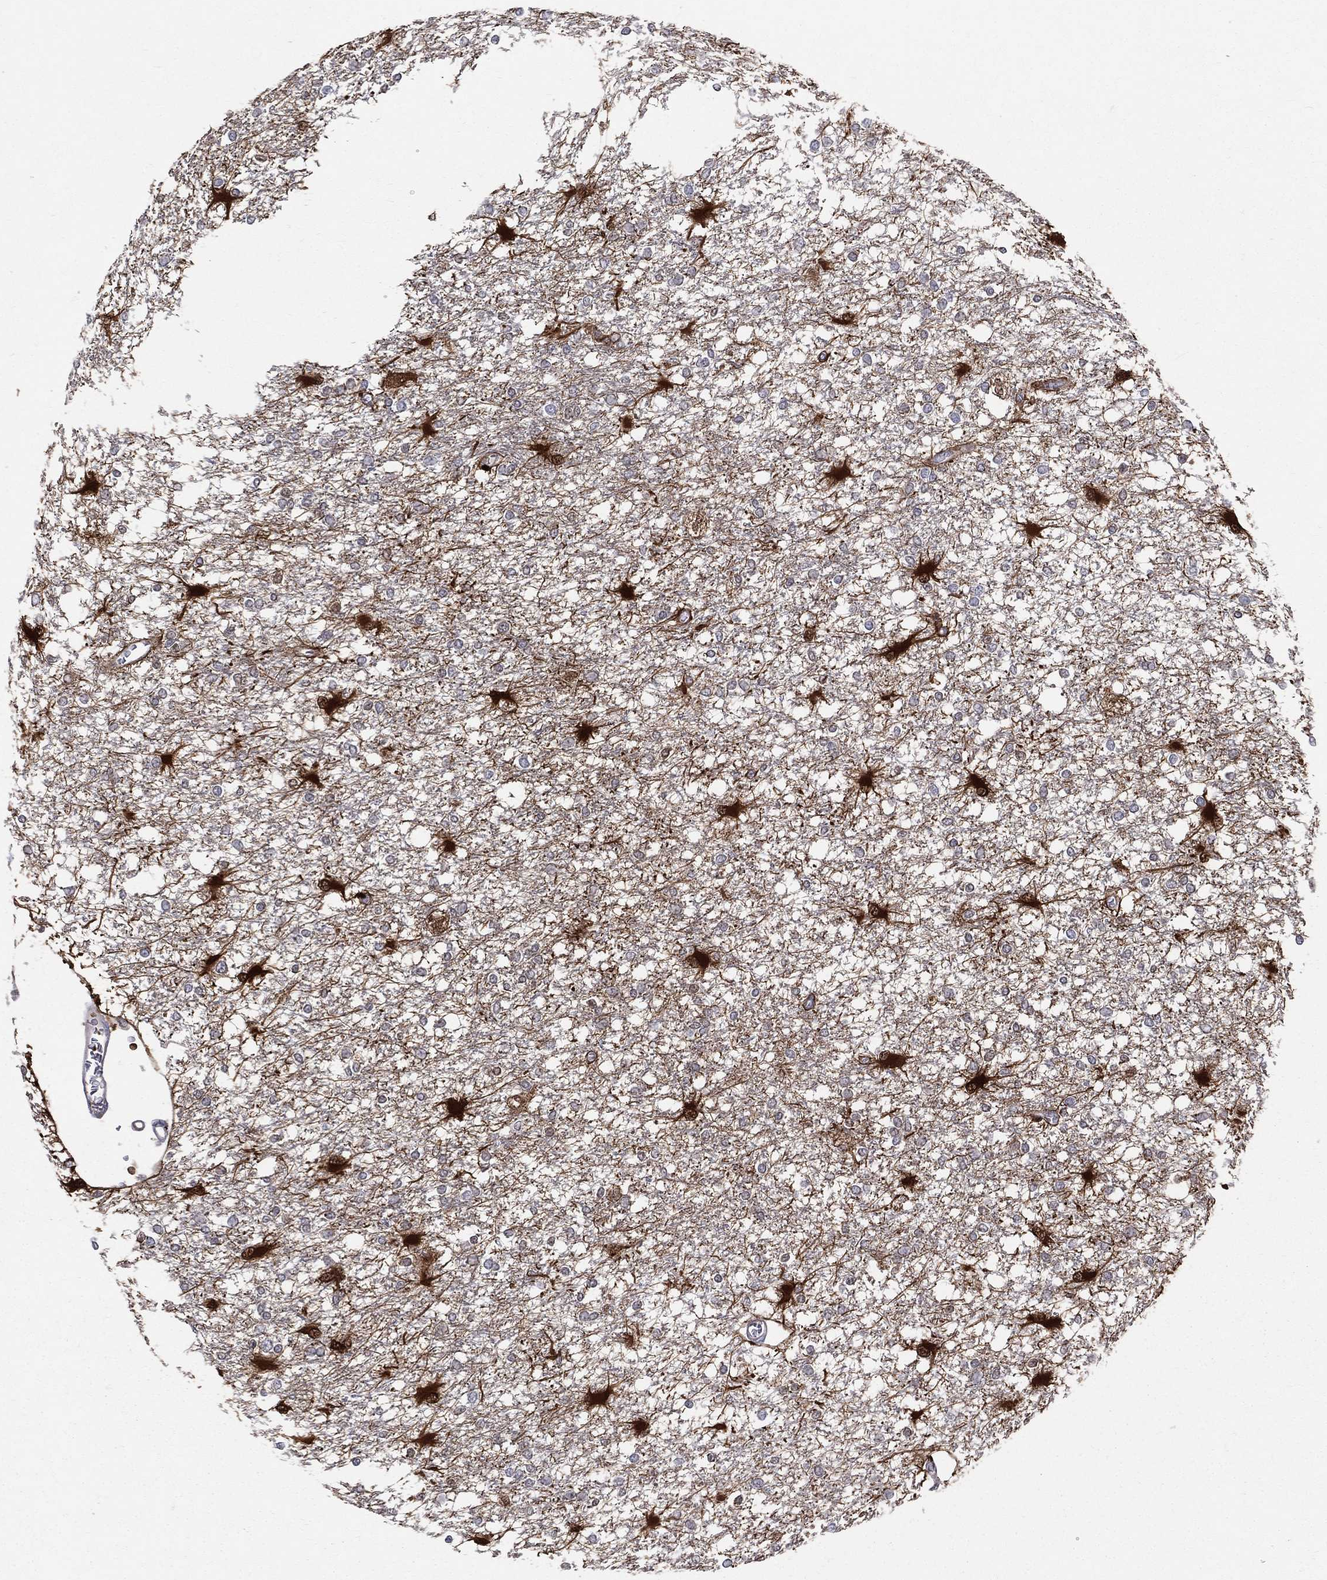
{"staining": {"intensity": "negative", "quantity": "none", "location": "none"}, "tissue": "glioma", "cell_type": "Tumor cells", "image_type": "cancer", "snomed": [{"axis": "morphology", "description": "Glioma, malignant, High grade"}, {"axis": "topography", "description": "Cerebral cortex"}], "caption": "The micrograph reveals no significant expression in tumor cells of malignant glioma (high-grade).", "gene": "ENO1", "patient": {"sex": "male", "age": 79}}